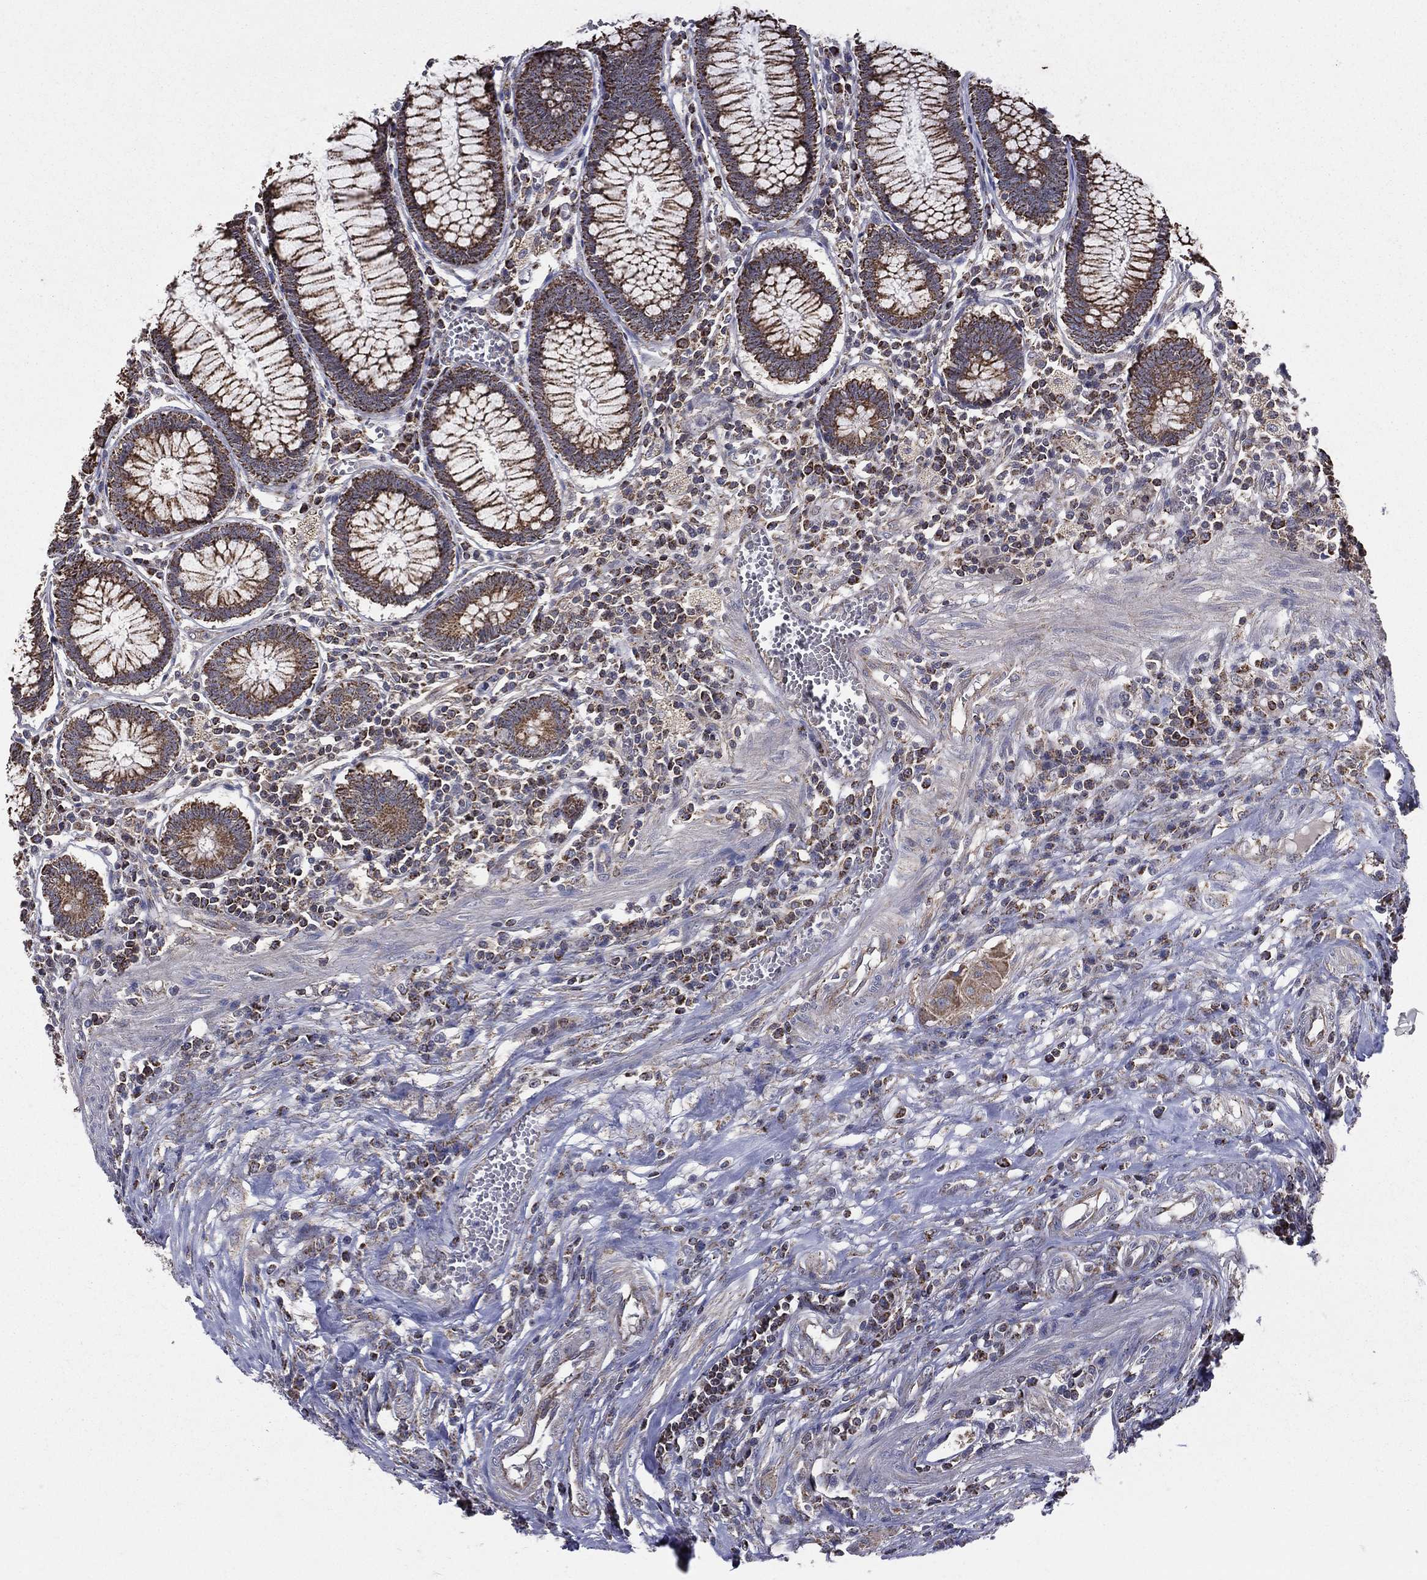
{"staining": {"intensity": "moderate", "quantity": "25%-75%", "location": "cytoplasmic/membranous"}, "tissue": "colon", "cell_type": "Endothelial cells", "image_type": "normal", "snomed": [{"axis": "morphology", "description": "Normal tissue, NOS"}, {"axis": "topography", "description": "Colon"}], "caption": "This histopathology image exhibits immunohistochemistry staining of normal human colon, with medium moderate cytoplasmic/membranous positivity in about 25%-75% of endothelial cells.", "gene": "ENSG00000288684", "patient": {"sex": "male", "age": 65}}